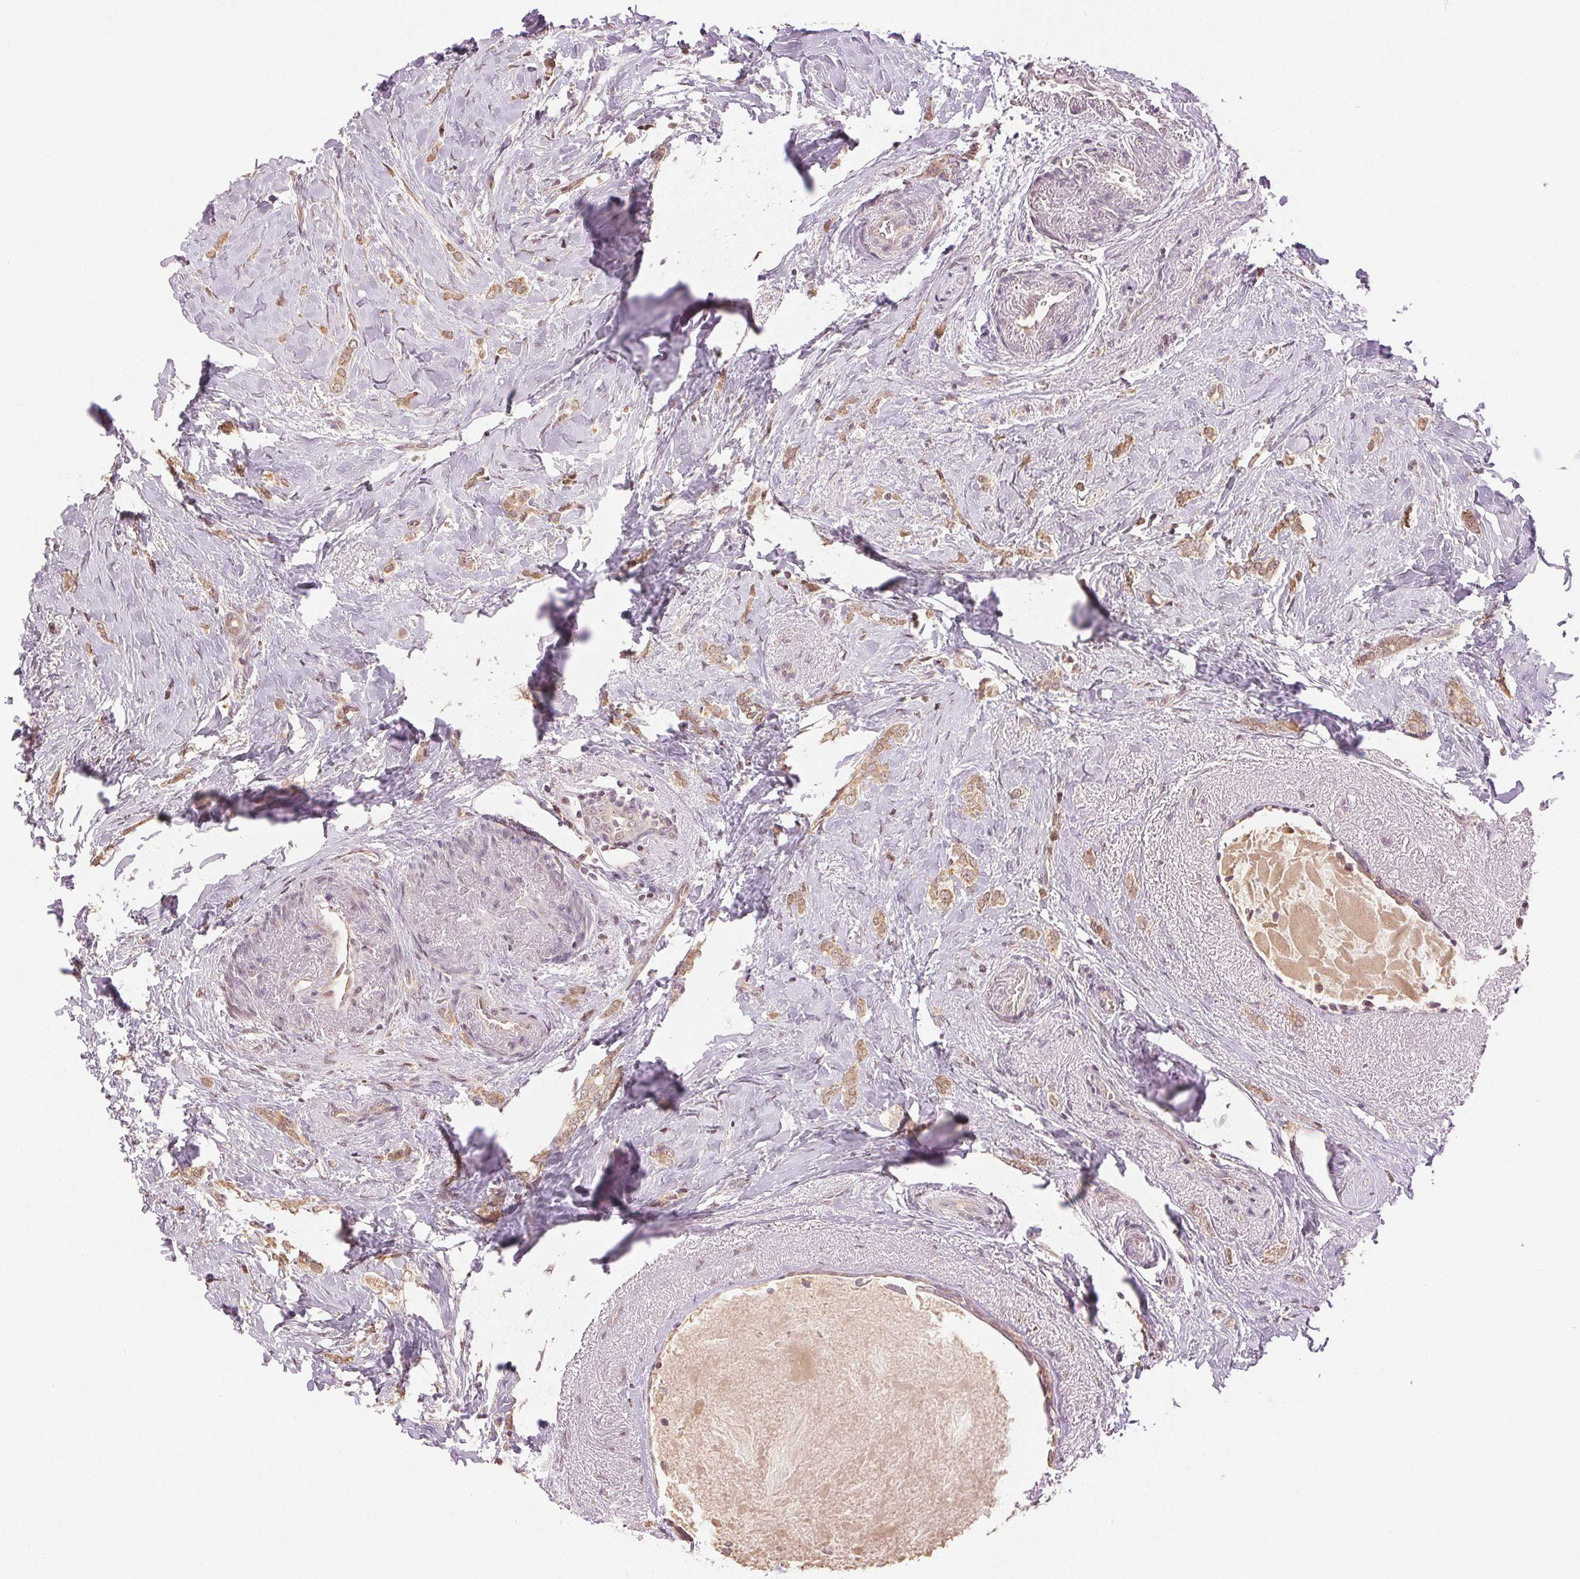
{"staining": {"intensity": "weak", "quantity": ">75%", "location": "cytoplasmic/membranous,nuclear"}, "tissue": "breast cancer", "cell_type": "Tumor cells", "image_type": "cancer", "snomed": [{"axis": "morphology", "description": "Normal tissue, NOS"}, {"axis": "morphology", "description": "Duct carcinoma"}, {"axis": "topography", "description": "Breast"}], "caption": "This is a photomicrograph of IHC staining of breast cancer, which shows weak positivity in the cytoplasmic/membranous and nuclear of tumor cells.", "gene": "PLCB1", "patient": {"sex": "female", "age": 77}}